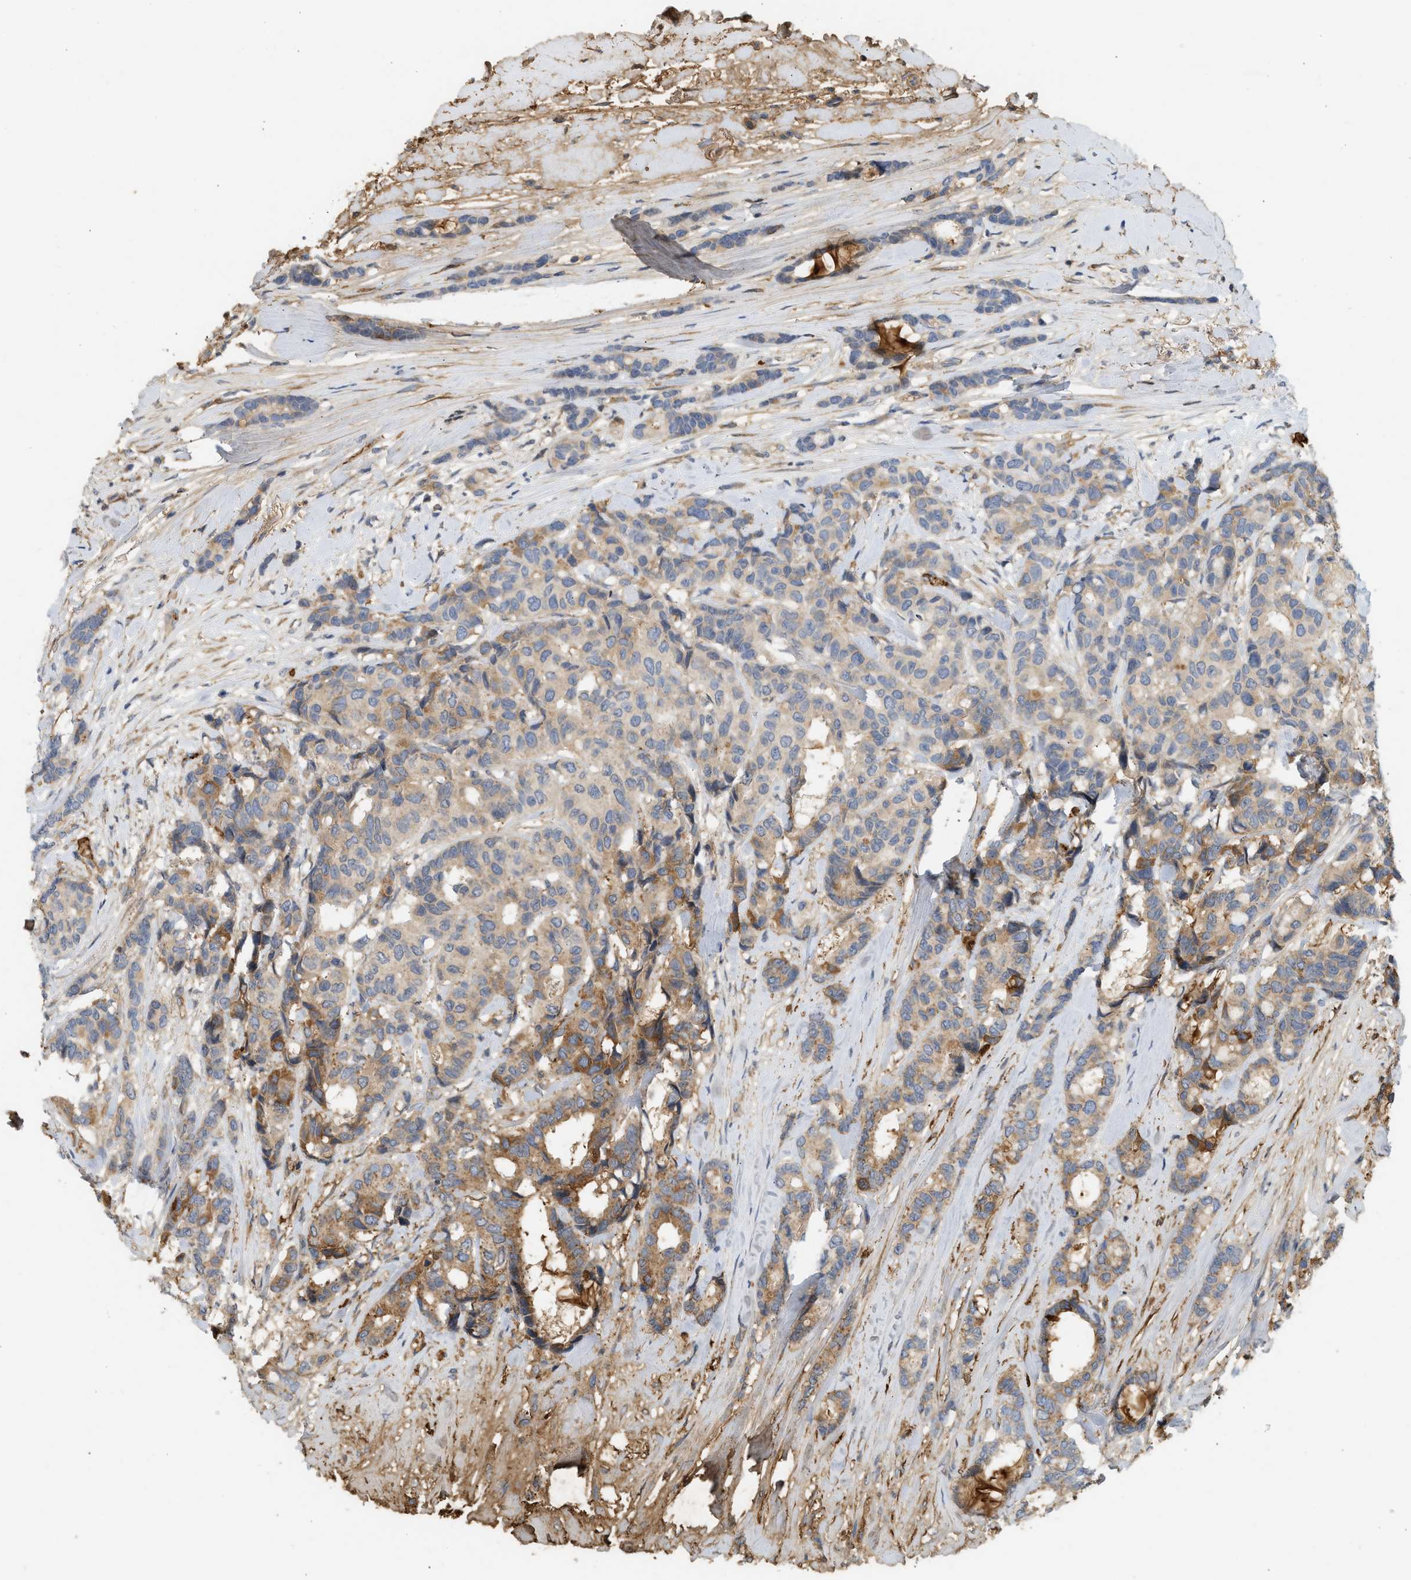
{"staining": {"intensity": "moderate", "quantity": "25%-75%", "location": "cytoplasmic/membranous"}, "tissue": "breast cancer", "cell_type": "Tumor cells", "image_type": "cancer", "snomed": [{"axis": "morphology", "description": "Duct carcinoma"}, {"axis": "topography", "description": "Breast"}], "caption": "Moderate cytoplasmic/membranous staining for a protein is appreciated in approximately 25%-75% of tumor cells of infiltrating ductal carcinoma (breast) using immunohistochemistry.", "gene": "F8", "patient": {"sex": "female", "age": 87}}